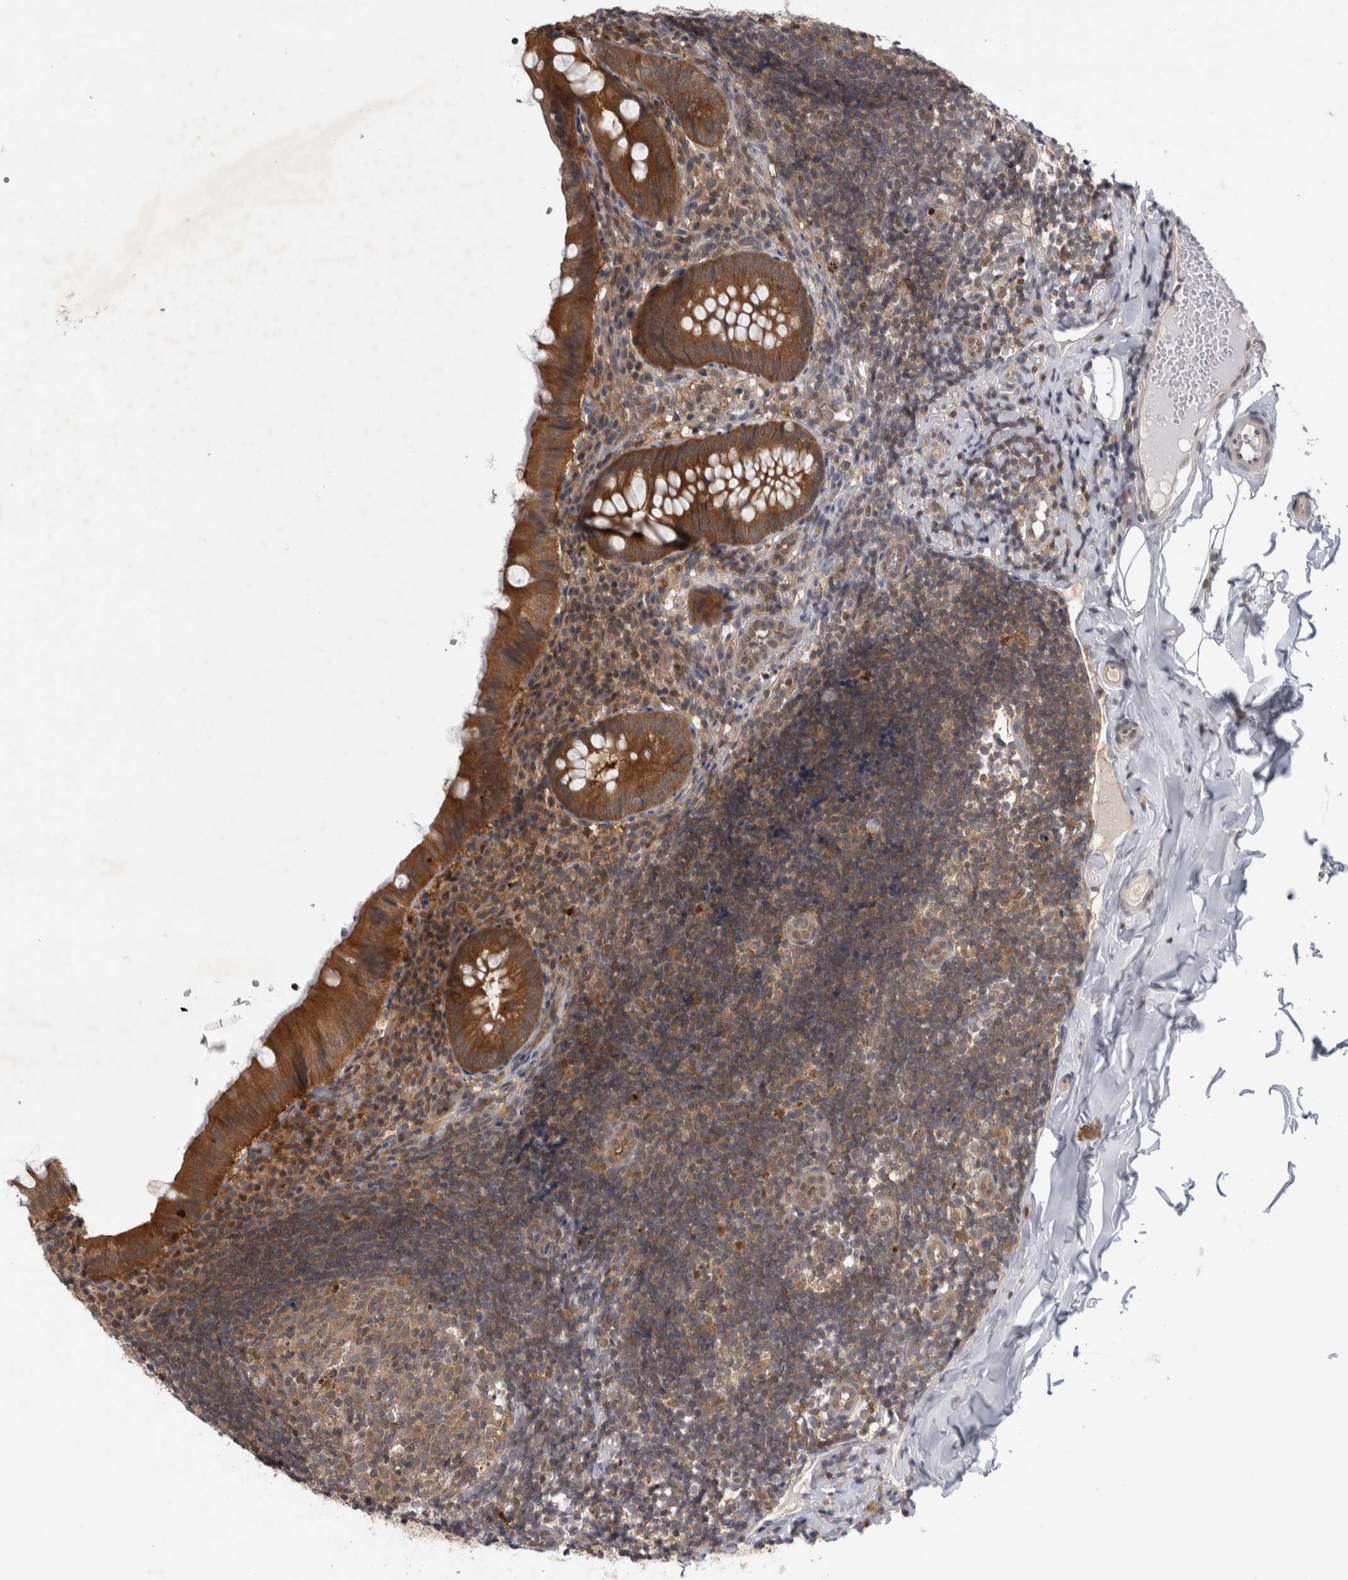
{"staining": {"intensity": "strong", "quantity": ">75%", "location": "cytoplasmic/membranous"}, "tissue": "appendix", "cell_type": "Glandular cells", "image_type": "normal", "snomed": [{"axis": "morphology", "description": "Normal tissue, NOS"}, {"axis": "topography", "description": "Appendix"}], "caption": "Protein analysis of benign appendix displays strong cytoplasmic/membranous staining in approximately >75% of glandular cells. (Brightfield microscopy of DAB IHC at high magnification).", "gene": "PSMB2", "patient": {"sex": "male", "age": 8}}